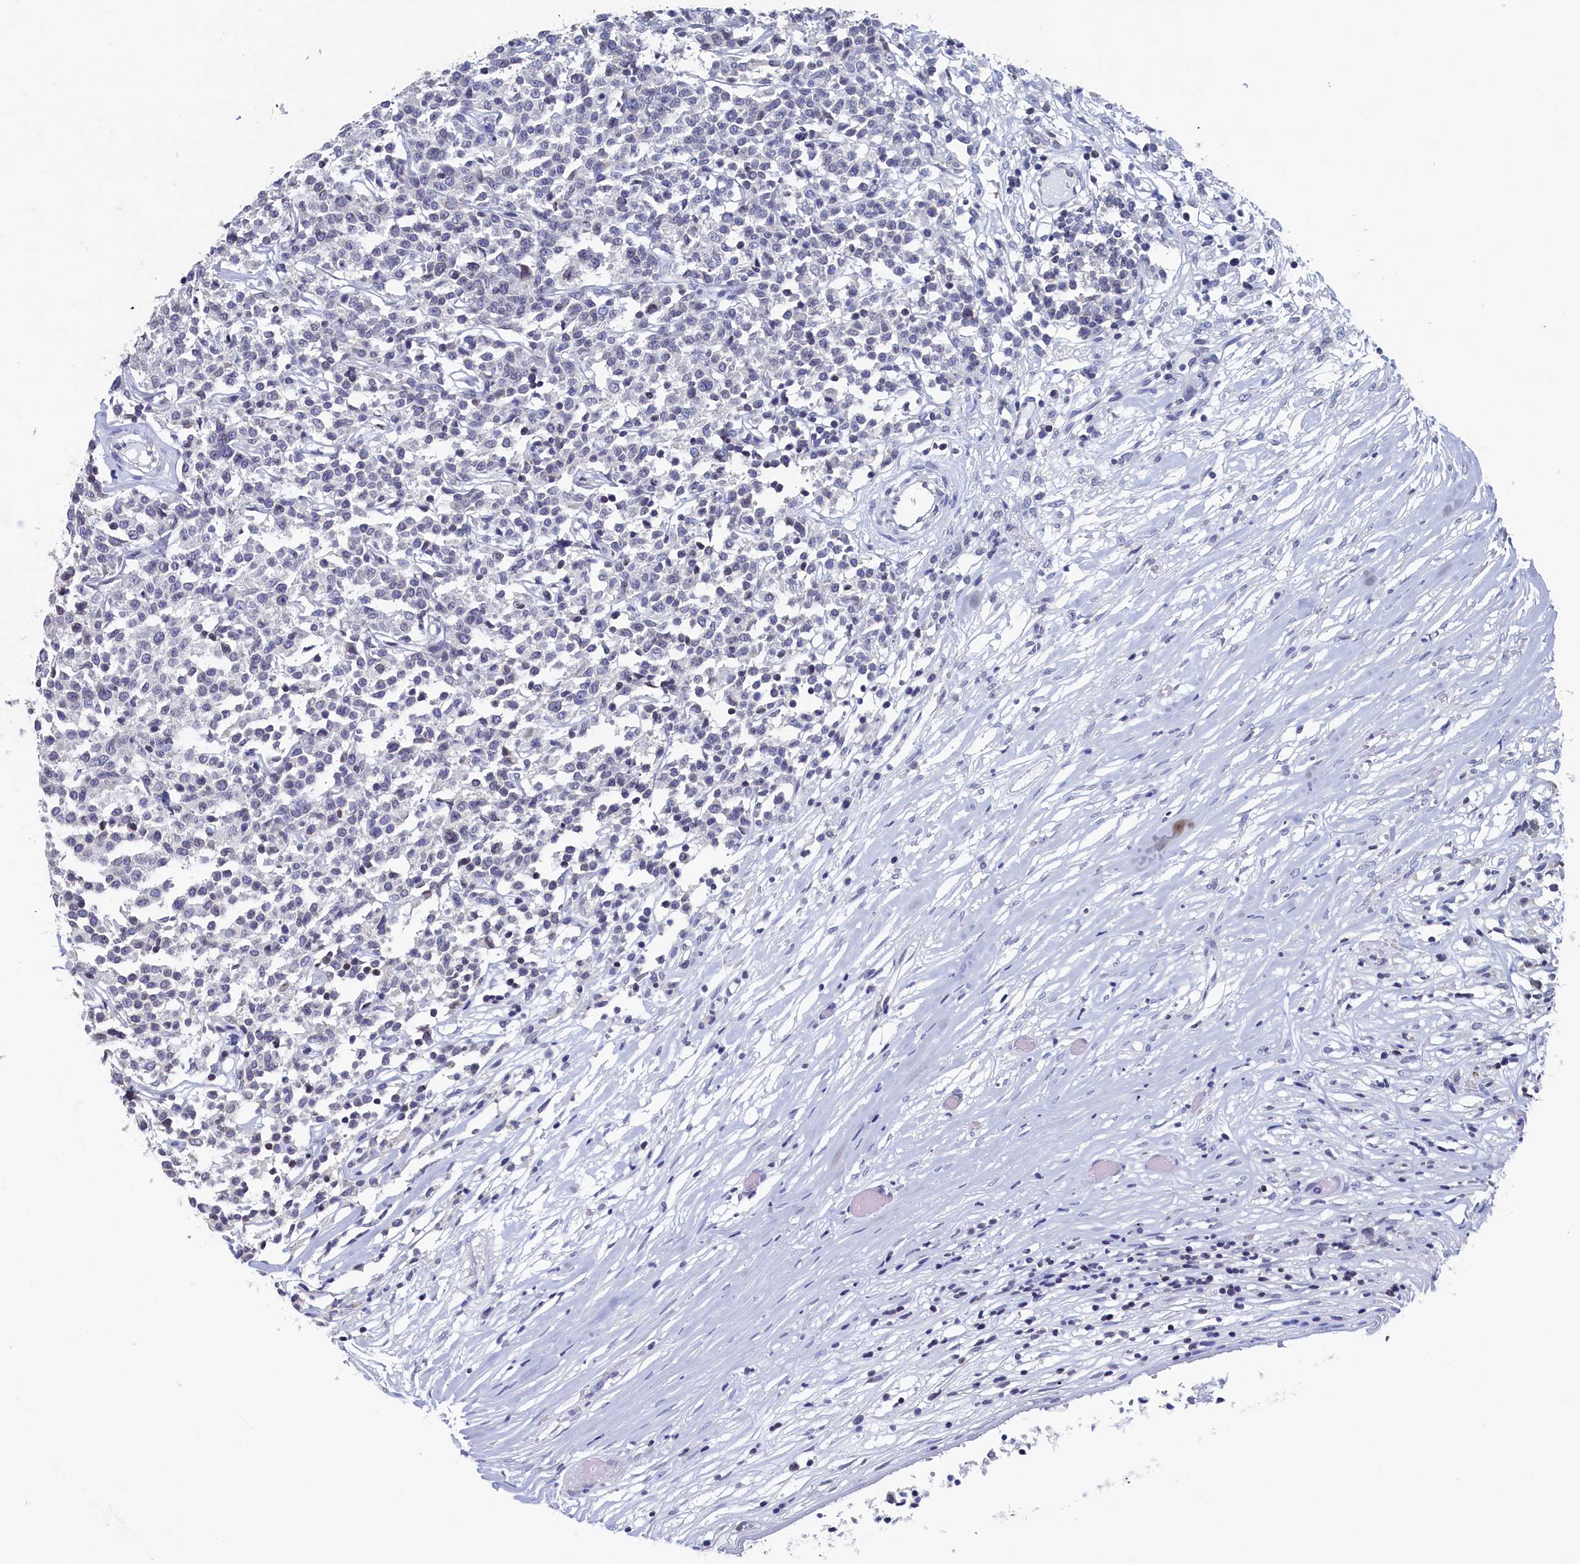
{"staining": {"intensity": "negative", "quantity": "none", "location": "none"}, "tissue": "lymphoma", "cell_type": "Tumor cells", "image_type": "cancer", "snomed": [{"axis": "morphology", "description": "Malignant lymphoma, non-Hodgkin's type, Low grade"}, {"axis": "topography", "description": "Small intestine"}], "caption": "The histopathology image exhibits no staining of tumor cells in malignant lymphoma, non-Hodgkin's type (low-grade). (DAB immunohistochemistry (IHC), high magnification).", "gene": "C11orf54", "patient": {"sex": "female", "age": 59}}